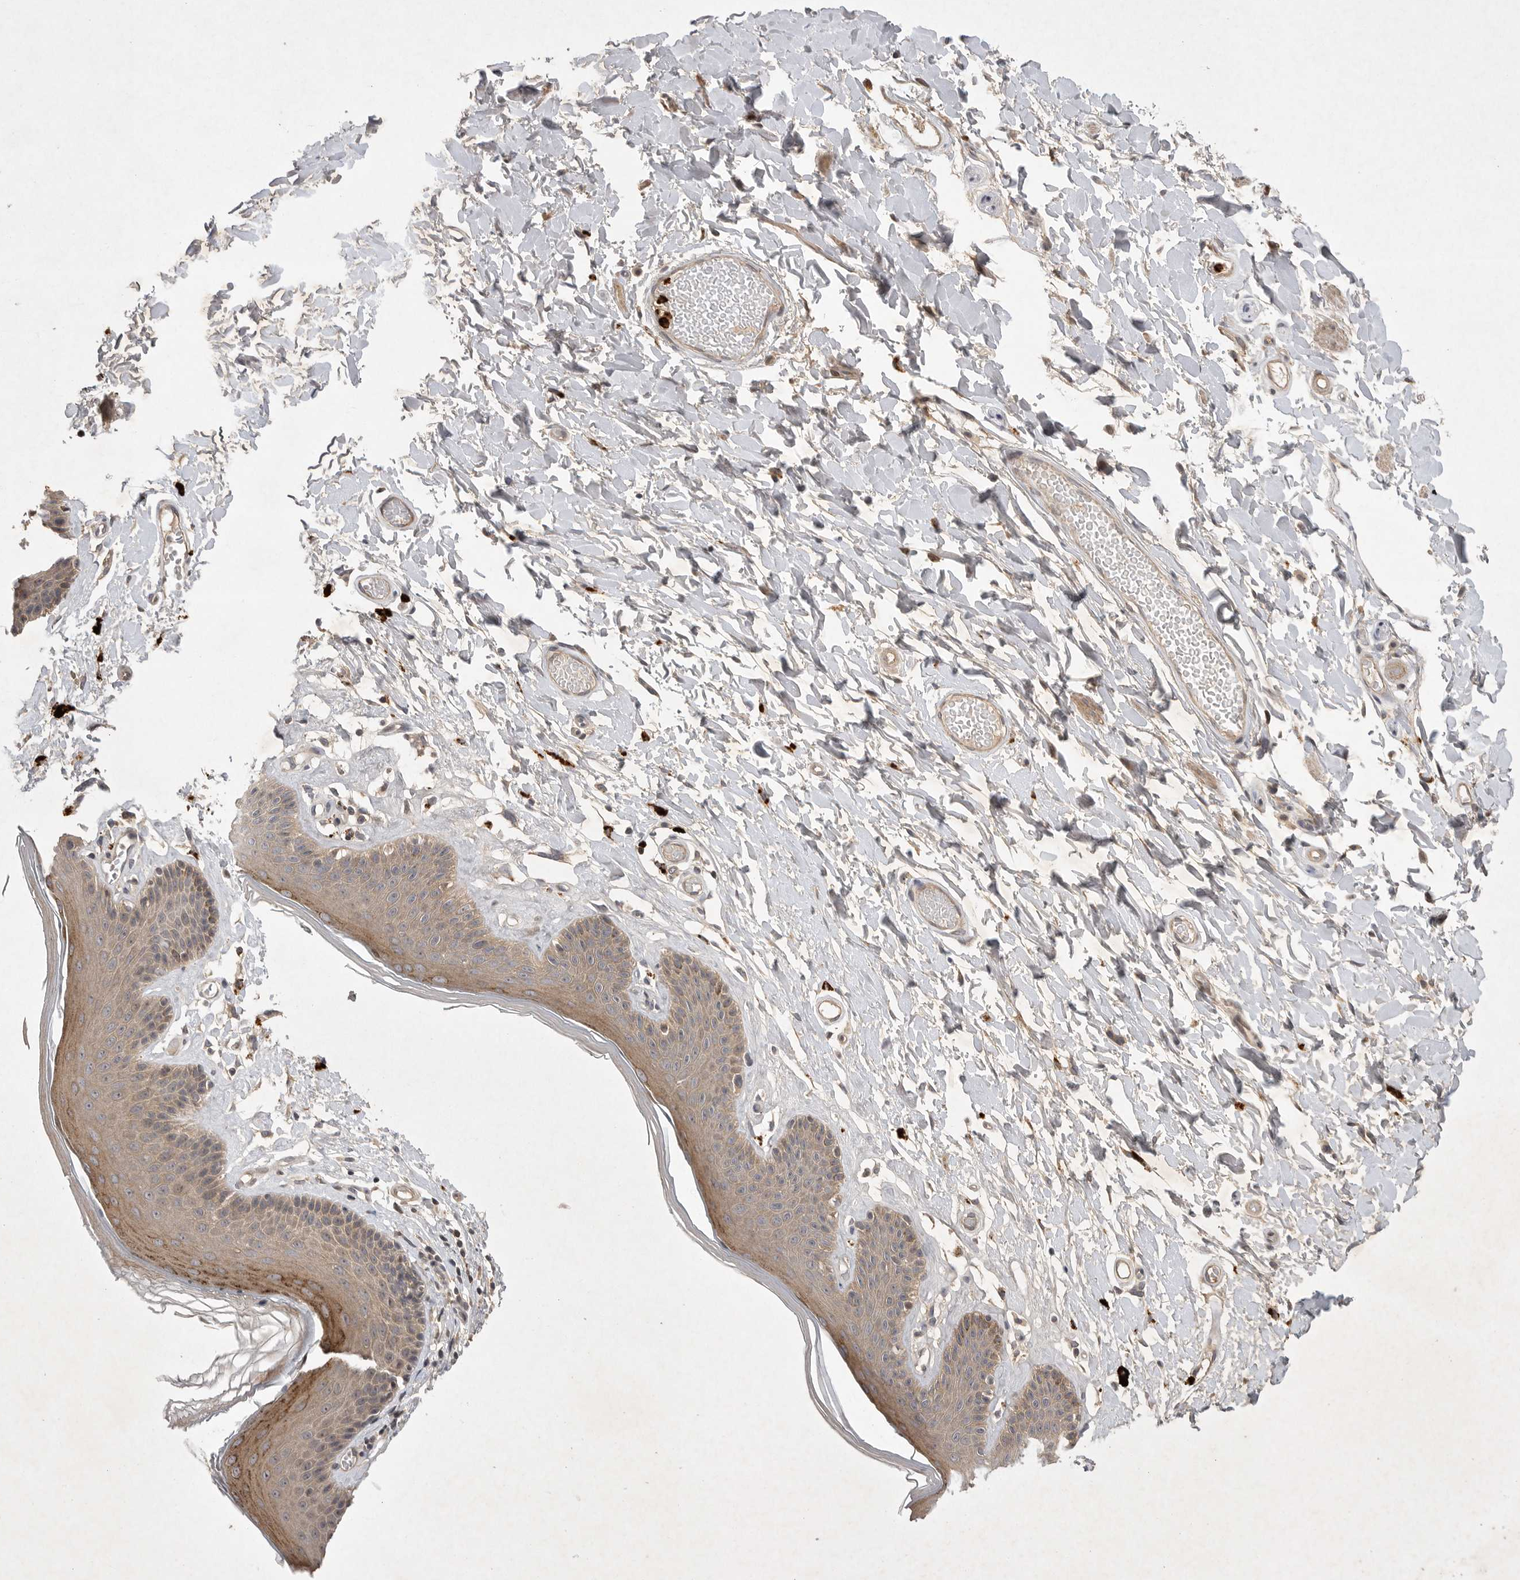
{"staining": {"intensity": "weak", "quantity": ">75%", "location": "cytoplasmic/membranous"}, "tissue": "skin", "cell_type": "Epidermal cells", "image_type": "normal", "snomed": [{"axis": "morphology", "description": "Normal tissue, NOS"}, {"axis": "topography", "description": "Vulva"}], "caption": "A brown stain labels weak cytoplasmic/membranous staining of a protein in epidermal cells of unremarkable skin. The staining is performed using DAB brown chromogen to label protein expression. The nuclei are counter-stained blue using hematoxylin.", "gene": "UBE3D", "patient": {"sex": "female", "age": 73}}